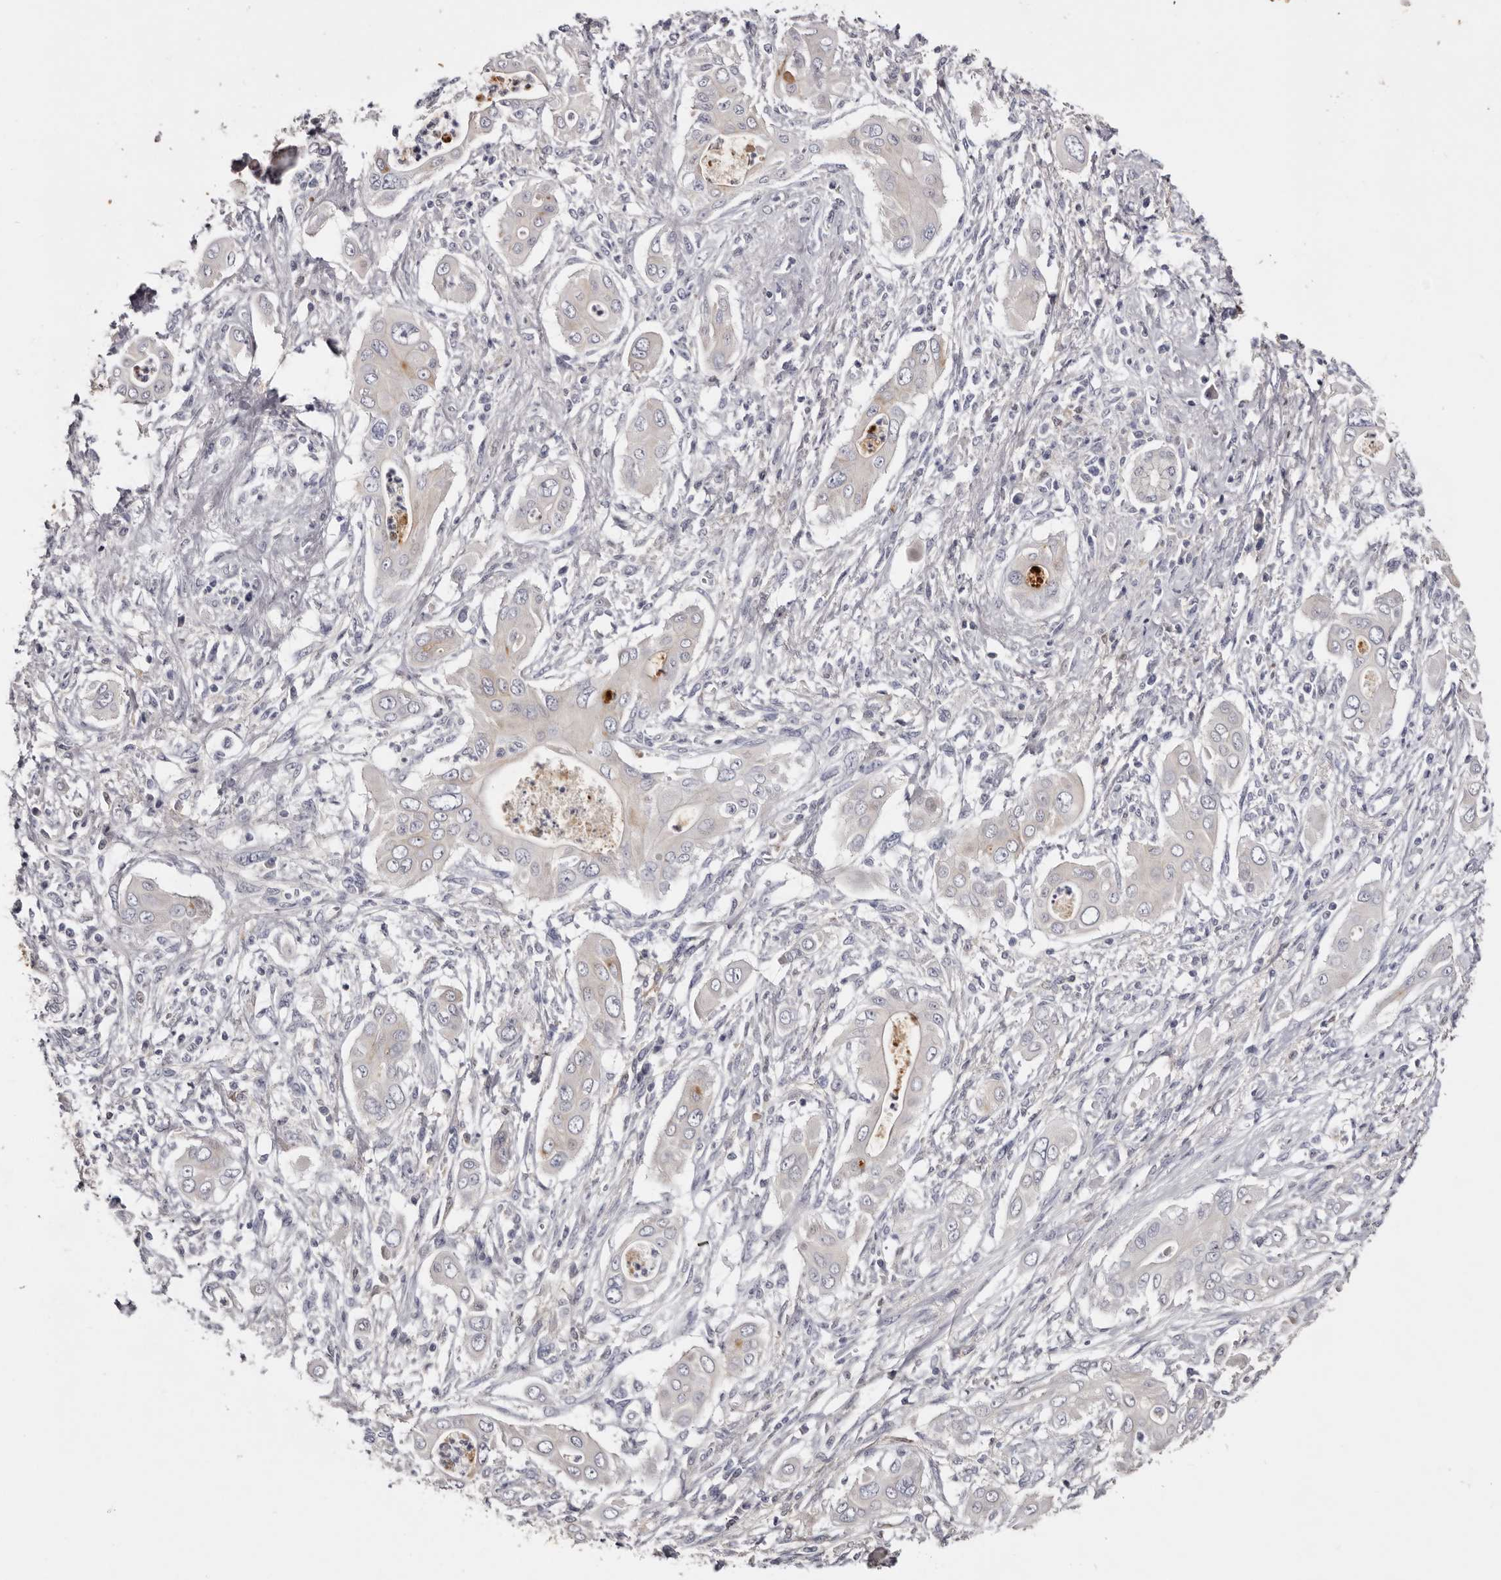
{"staining": {"intensity": "negative", "quantity": "none", "location": "none"}, "tissue": "pancreatic cancer", "cell_type": "Tumor cells", "image_type": "cancer", "snomed": [{"axis": "morphology", "description": "Adenocarcinoma, NOS"}, {"axis": "topography", "description": "Pancreas"}], "caption": "DAB immunohistochemical staining of pancreatic adenocarcinoma displays no significant staining in tumor cells. (Stains: DAB (3,3'-diaminobenzidine) immunohistochemistry (IHC) with hematoxylin counter stain, Microscopy: brightfield microscopy at high magnification).", "gene": "KLHL38", "patient": {"sex": "male", "age": 58}}